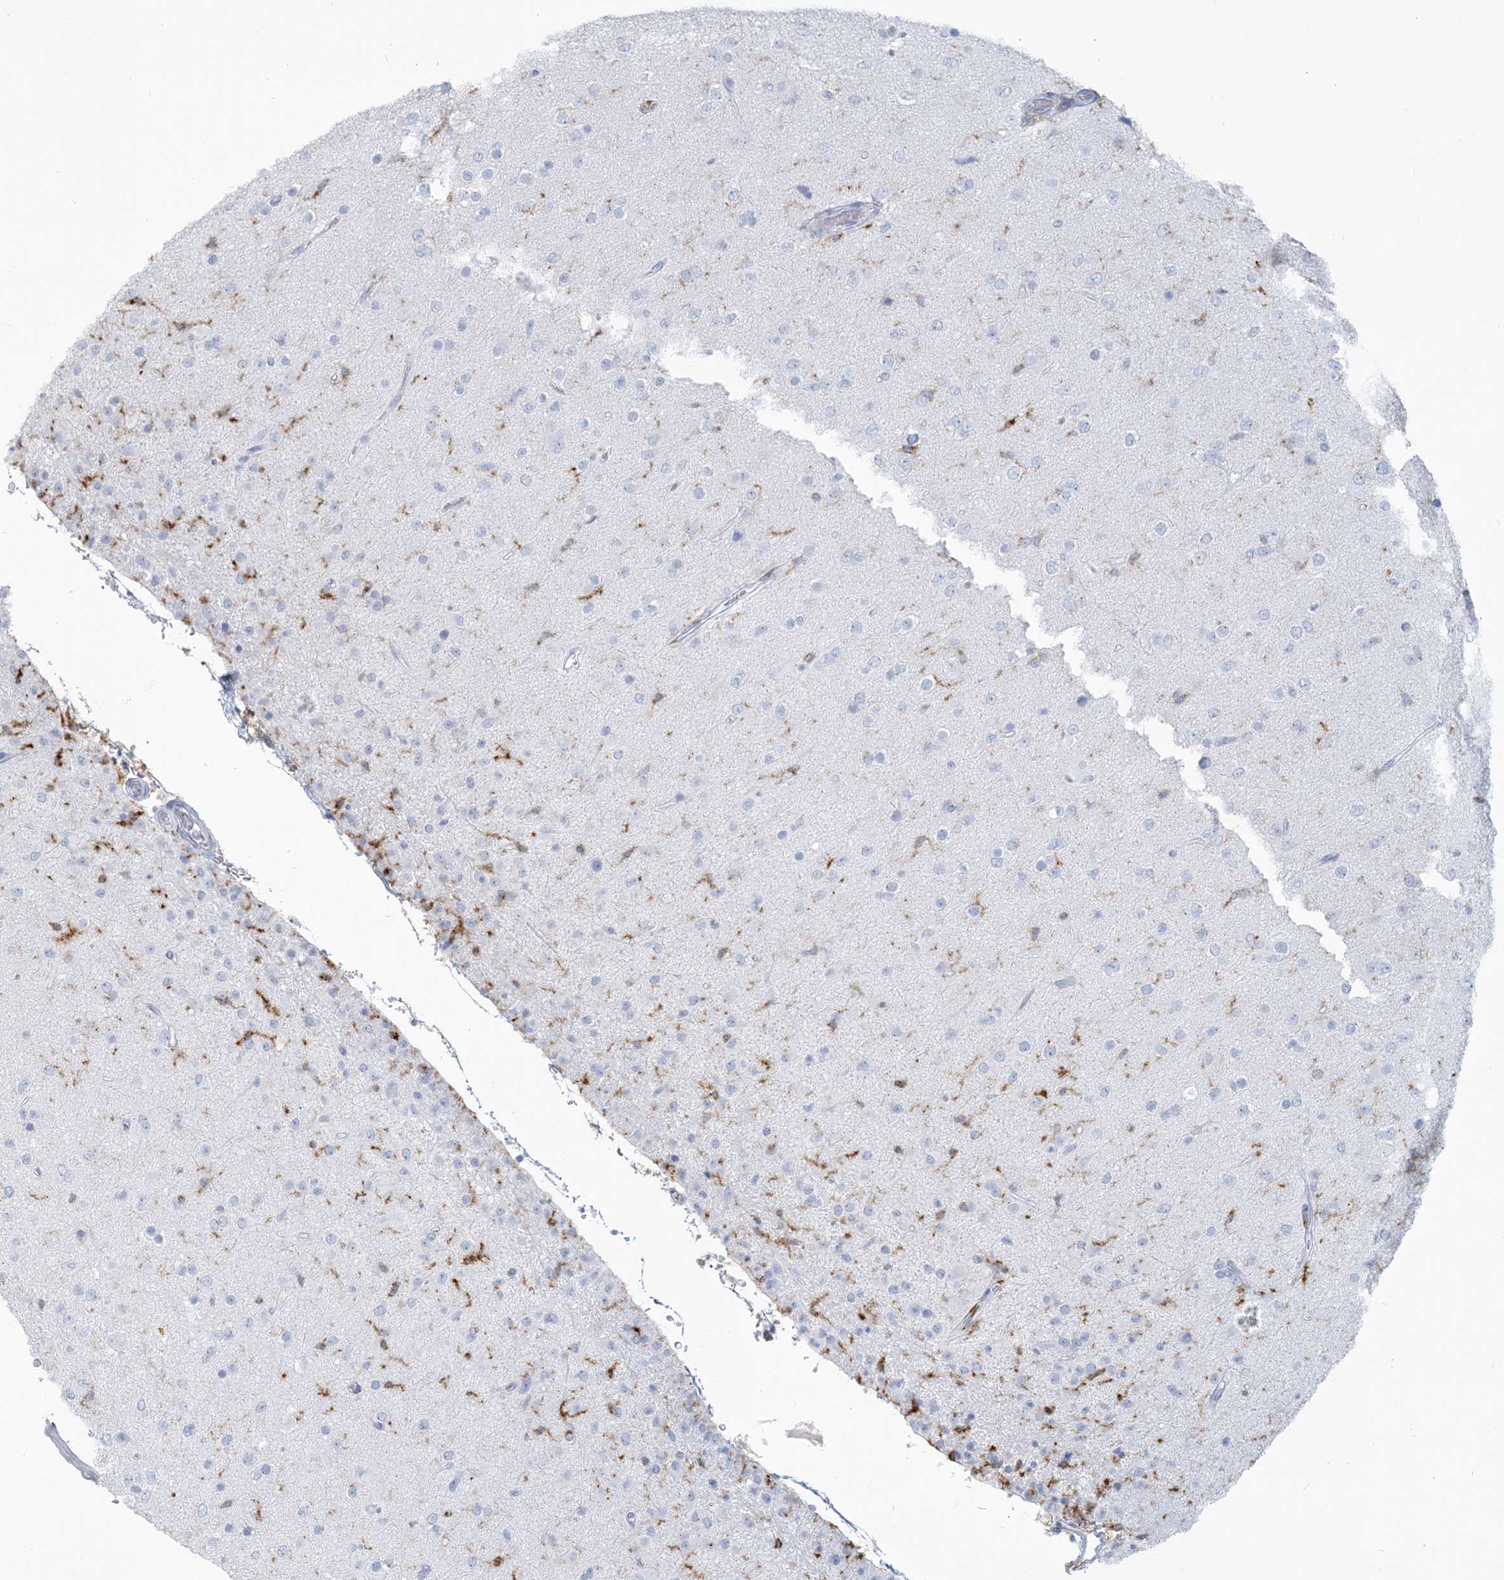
{"staining": {"intensity": "negative", "quantity": "none", "location": "none"}, "tissue": "glioma", "cell_type": "Tumor cells", "image_type": "cancer", "snomed": [{"axis": "morphology", "description": "Glioma, malignant, Low grade"}, {"axis": "topography", "description": "Brain"}], "caption": "Malignant glioma (low-grade) stained for a protein using IHC reveals no staining tumor cells.", "gene": "HLA-DRB1", "patient": {"sex": "male", "age": 65}}